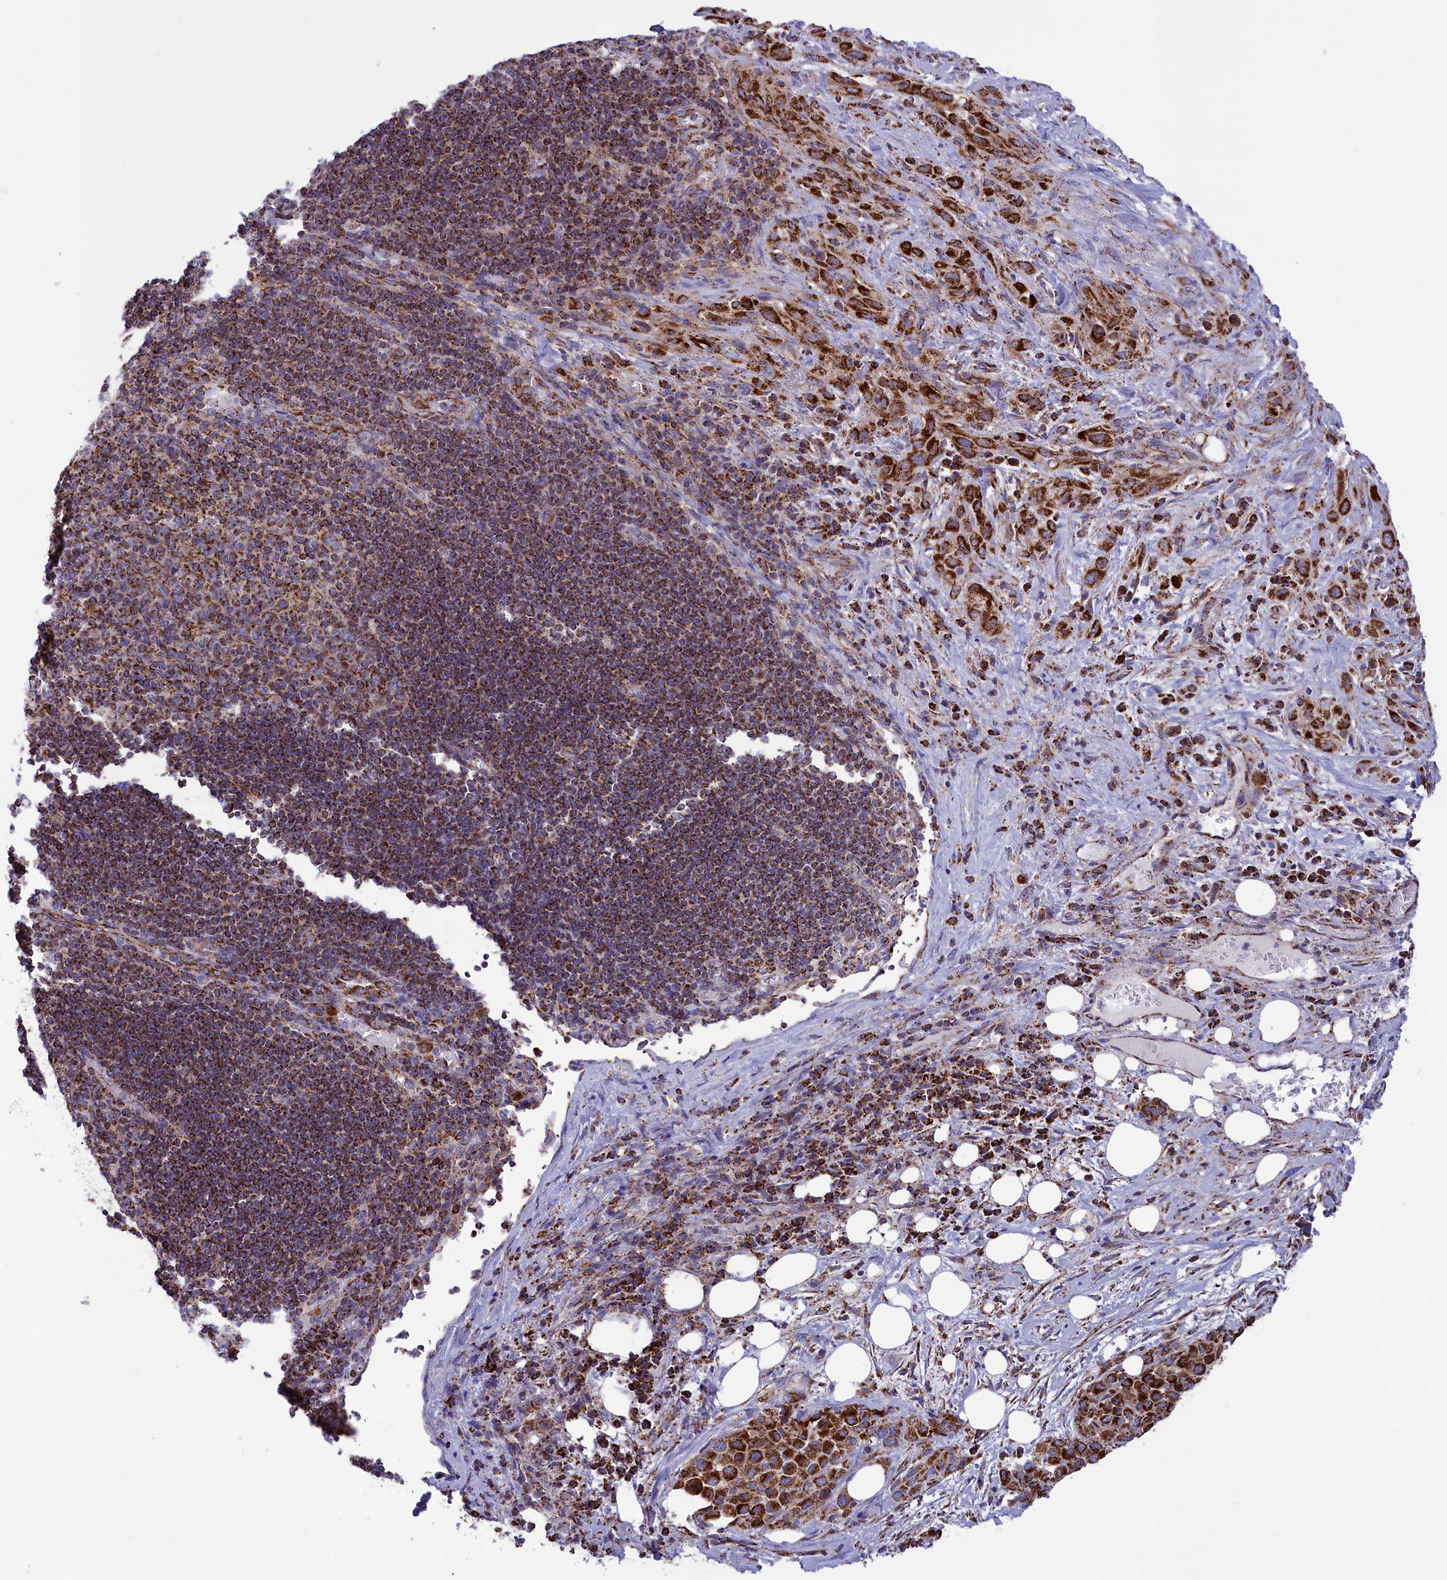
{"staining": {"intensity": "strong", "quantity": ">75%", "location": "cytoplasmic/membranous"}, "tissue": "melanoma", "cell_type": "Tumor cells", "image_type": "cancer", "snomed": [{"axis": "morphology", "description": "Malignant melanoma, Metastatic site"}, {"axis": "topography", "description": "Skin"}], "caption": "Human malignant melanoma (metastatic site) stained for a protein (brown) demonstrates strong cytoplasmic/membranous positive staining in about >75% of tumor cells.", "gene": "ISOC2", "patient": {"sex": "female", "age": 81}}